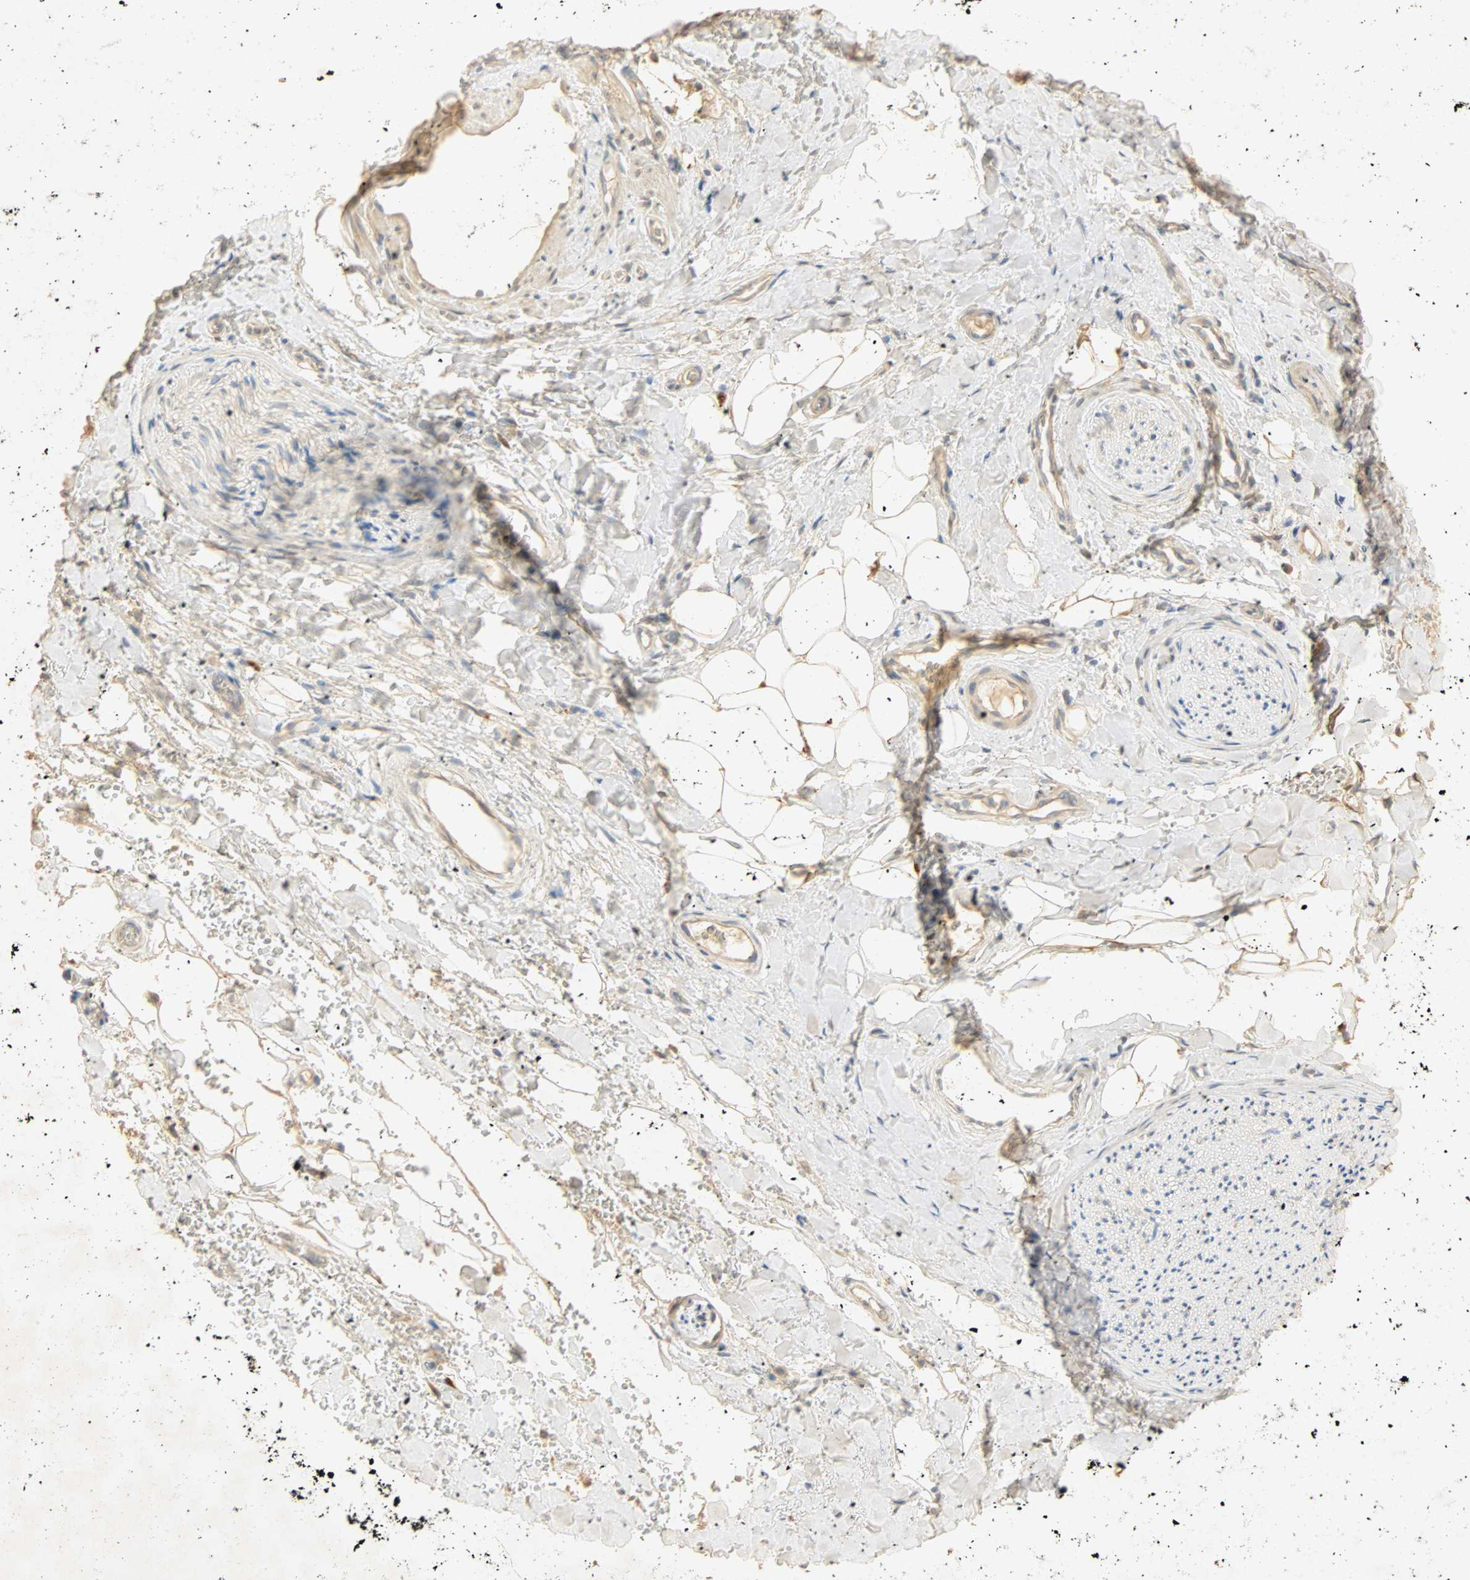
{"staining": {"intensity": "moderate", "quantity": ">75%", "location": "cytoplasmic/membranous"}, "tissue": "adipose tissue", "cell_type": "Adipocytes", "image_type": "normal", "snomed": [{"axis": "morphology", "description": "Normal tissue, NOS"}, {"axis": "morphology", "description": "Carcinoma, NOS"}, {"axis": "topography", "description": "Pancreas"}, {"axis": "topography", "description": "Peripheral nerve tissue"}], "caption": "A medium amount of moderate cytoplasmic/membranous expression is seen in about >75% of adipocytes in unremarkable adipose tissue.", "gene": "SELENBP1", "patient": {"sex": "female", "age": 29}}